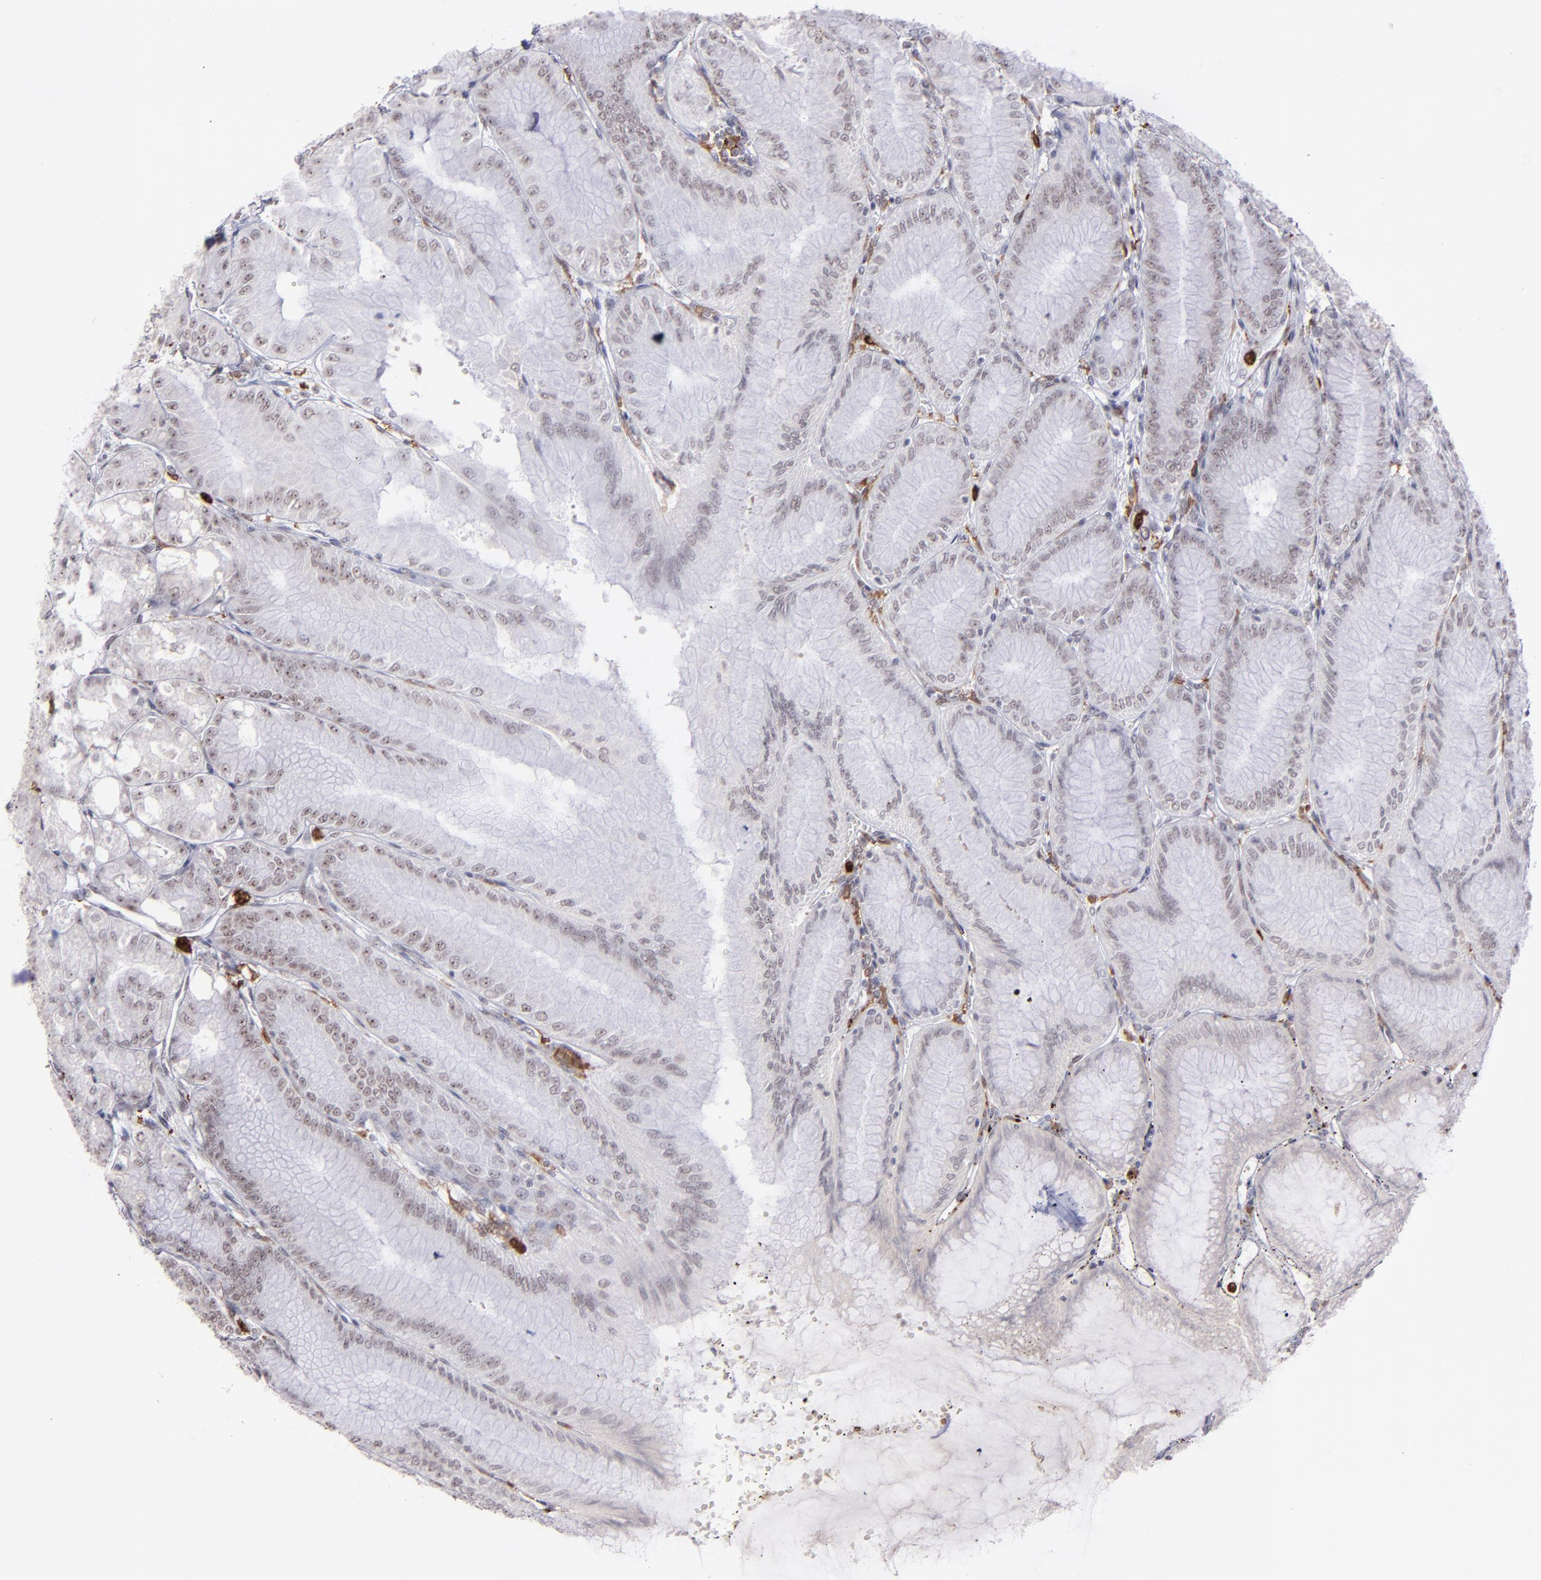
{"staining": {"intensity": "negative", "quantity": "none", "location": "none"}, "tissue": "stomach", "cell_type": "Glandular cells", "image_type": "normal", "snomed": [{"axis": "morphology", "description": "Normal tissue, NOS"}, {"axis": "topography", "description": "Stomach, lower"}], "caption": "This is an immunohistochemistry (IHC) micrograph of benign human stomach. There is no positivity in glandular cells.", "gene": "NCF2", "patient": {"sex": "male", "age": 71}}